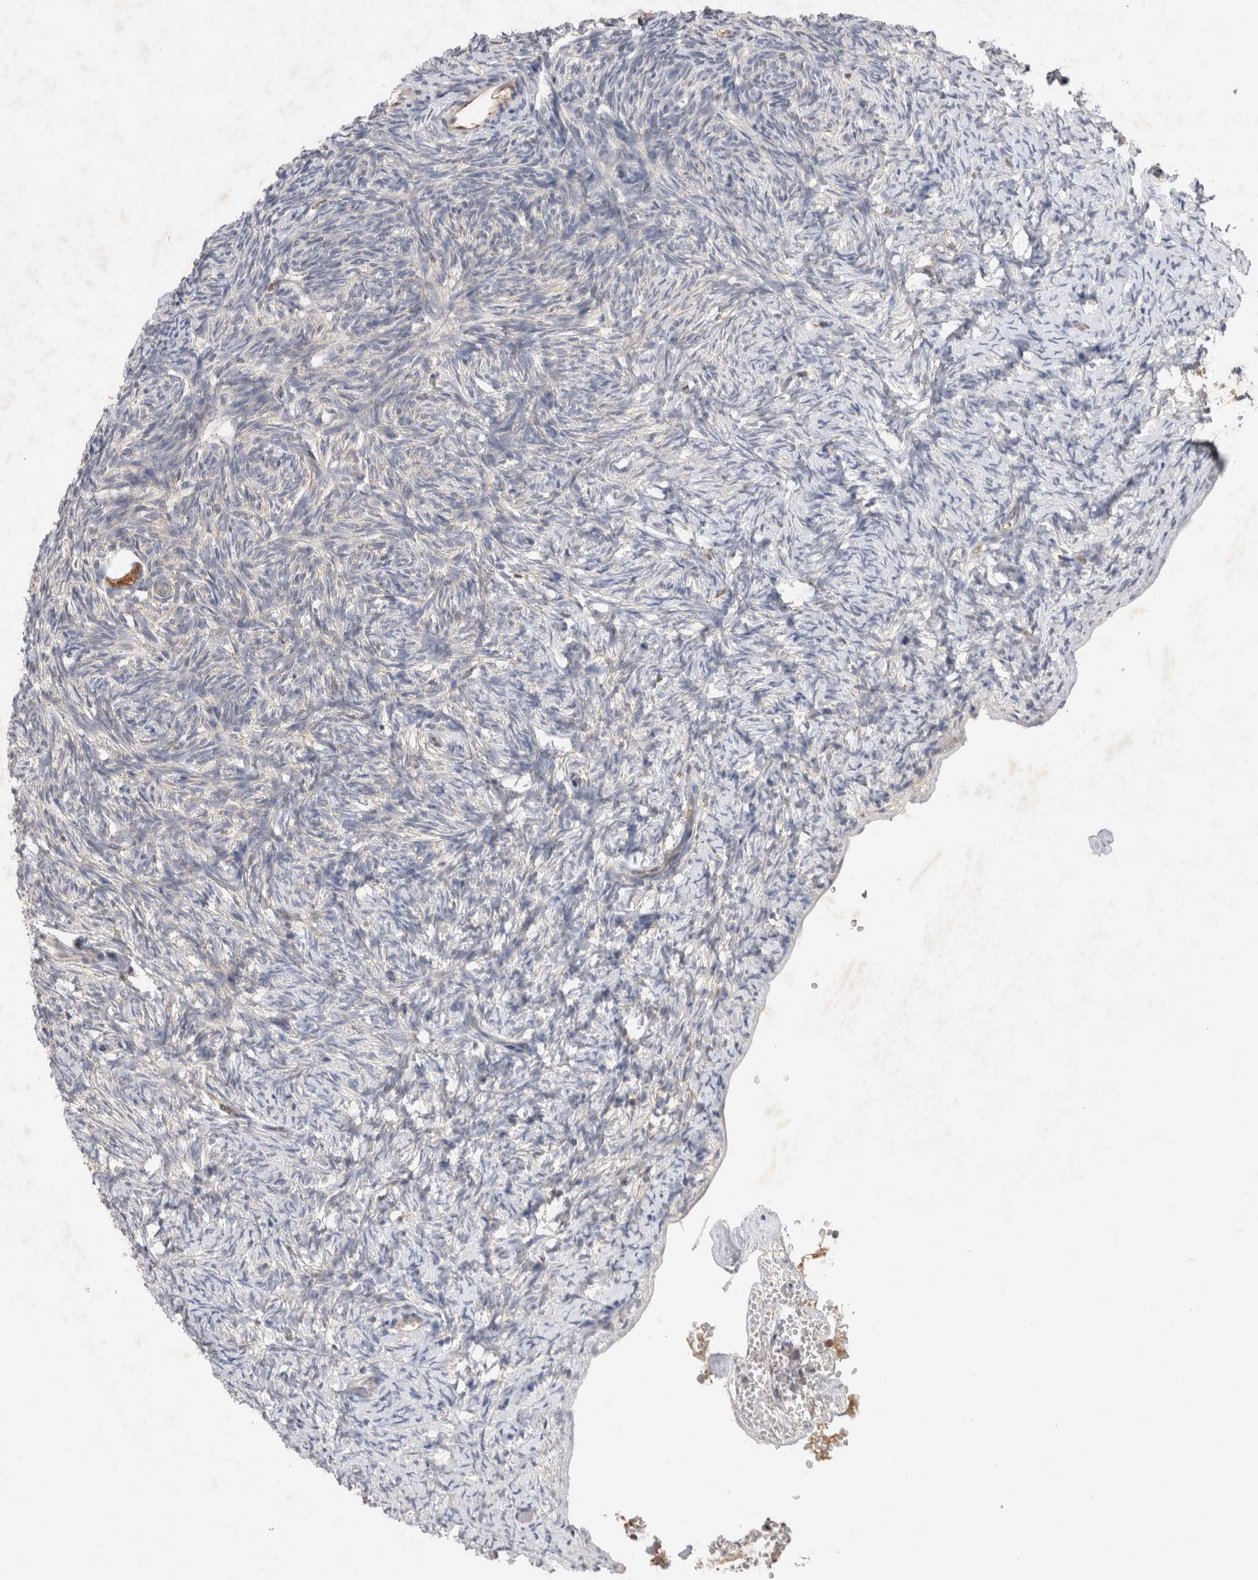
{"staining": {"intensity": "moderate", "quantity": ">75%", "location": "cytoplasmic/membranous"}, "tissue": "ovary", "cell_type": "Follicle cells", "image_type": "normal", "snomed": [{"axis": "morphology", "description": "Normal tissue, NOS"}, {"axis": "topography", "description": "Ovary"}], "caption": "High-power microscopy captured an immunohistochemistry (IHC) micrograph of benign ovary, revealing moderate cytoplasmic/membranous positivity in about >75% of follicle cells. The staining was performed using DAB to visualize the protein expression in brown, while the nuclei were stained in blue with hematoxylin (Magnification: 20x).", "gene": "GAS1", "patient": {"sex": "female", "age": 34}}